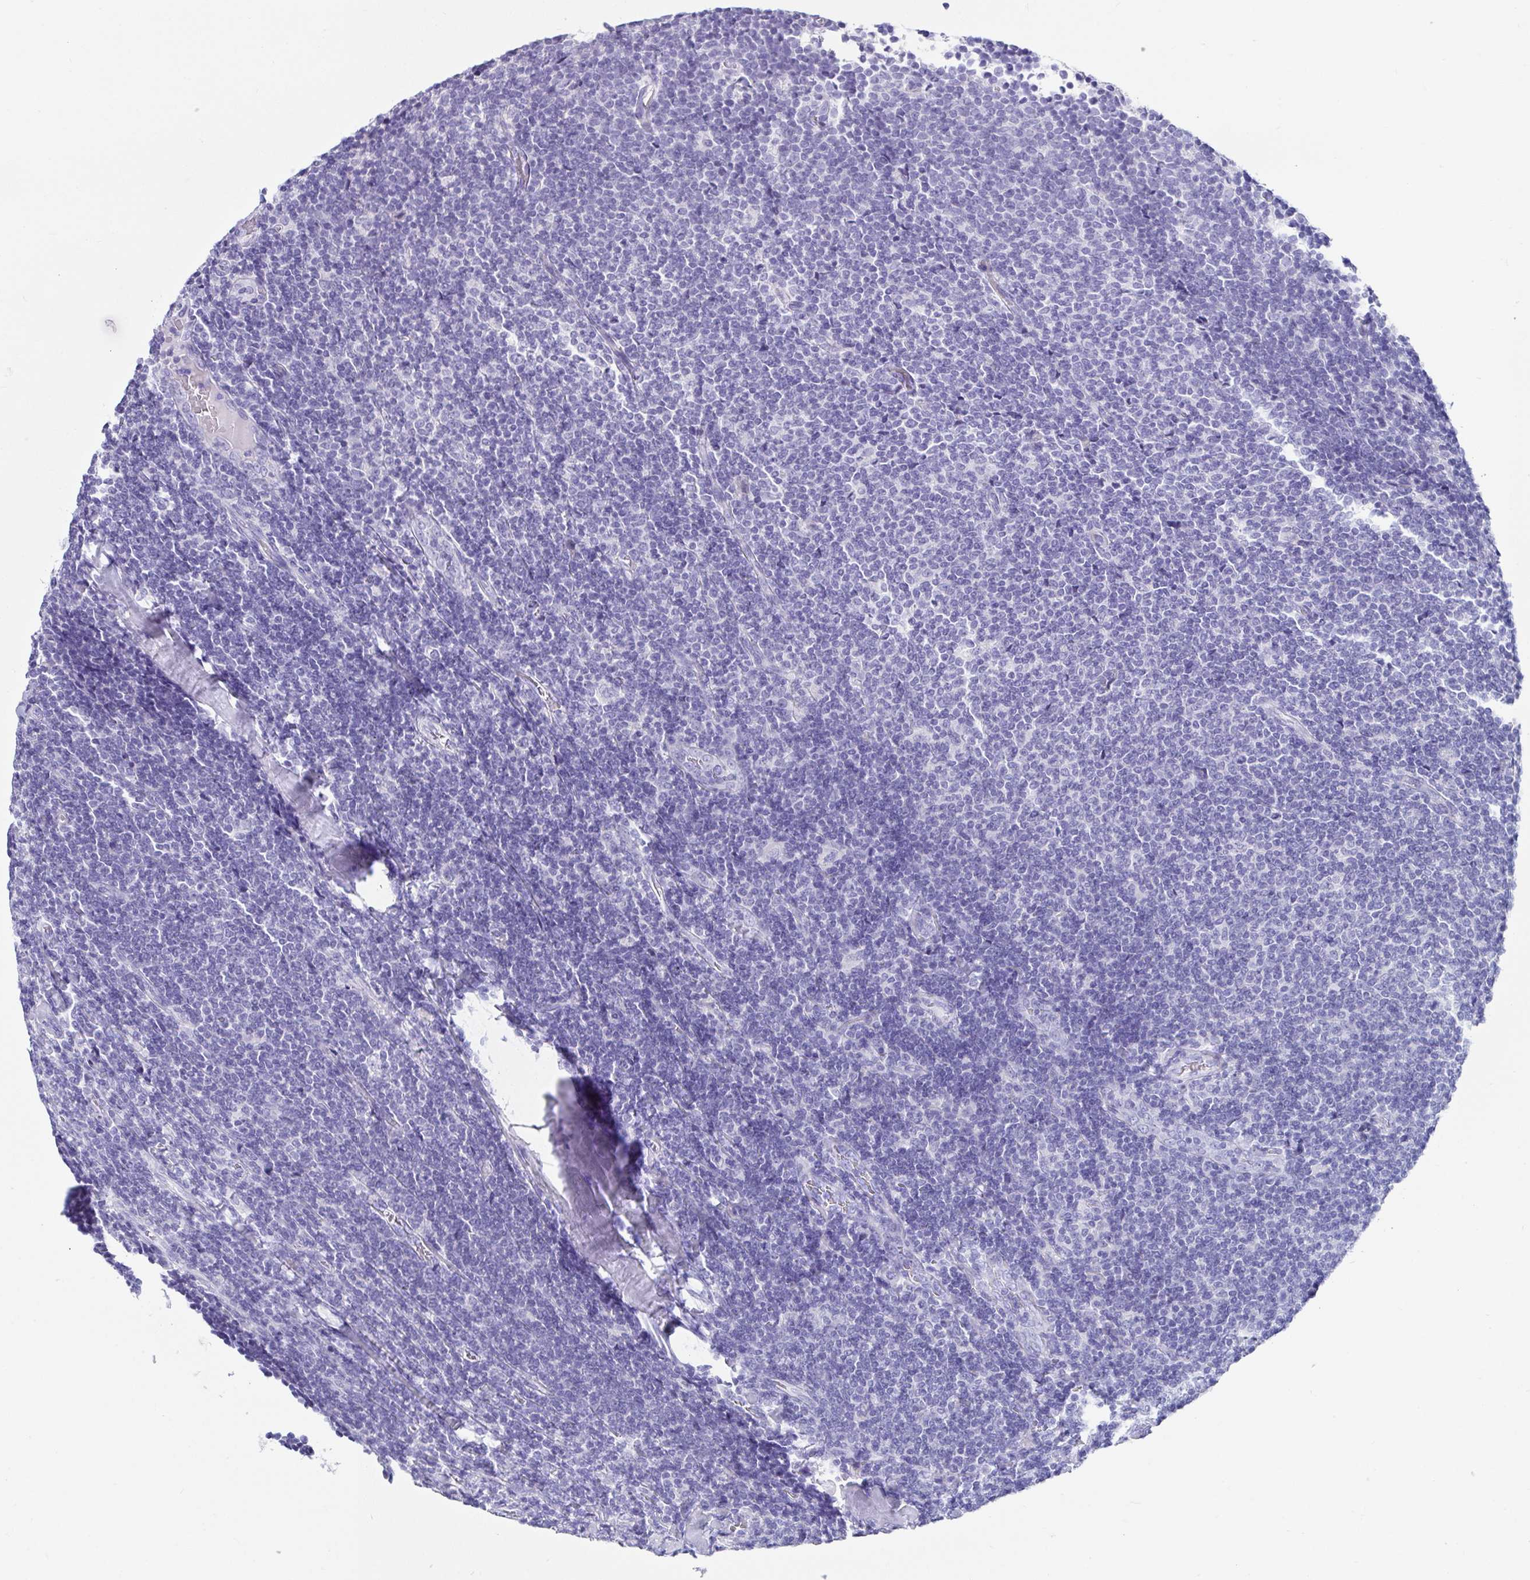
{"staining": {"intensity": "negative", "quantity": "none", "location": "none"}, "tissue": "lymphoma", "cell_type": "Tumor cells", "image_type": "cancer", "snomed": [{"axis": "morphology", "description": "Malignant lymphoma, non-Hodgkin's type, Low grade"}, {"axis": "topography", "description": "Lymph node"}], "caption": "Immunohistochemistry (IHC) image of neoplastic tissue: human malignant lymphoma, non-Hodgkin's type (low-grade) stained with DAB (3,3'-diaminobenzidine) reveals no significant protein positivity in tumor cells.", "gene": "ZPBP2", "patient": {"sex": "male", "age": 52}}